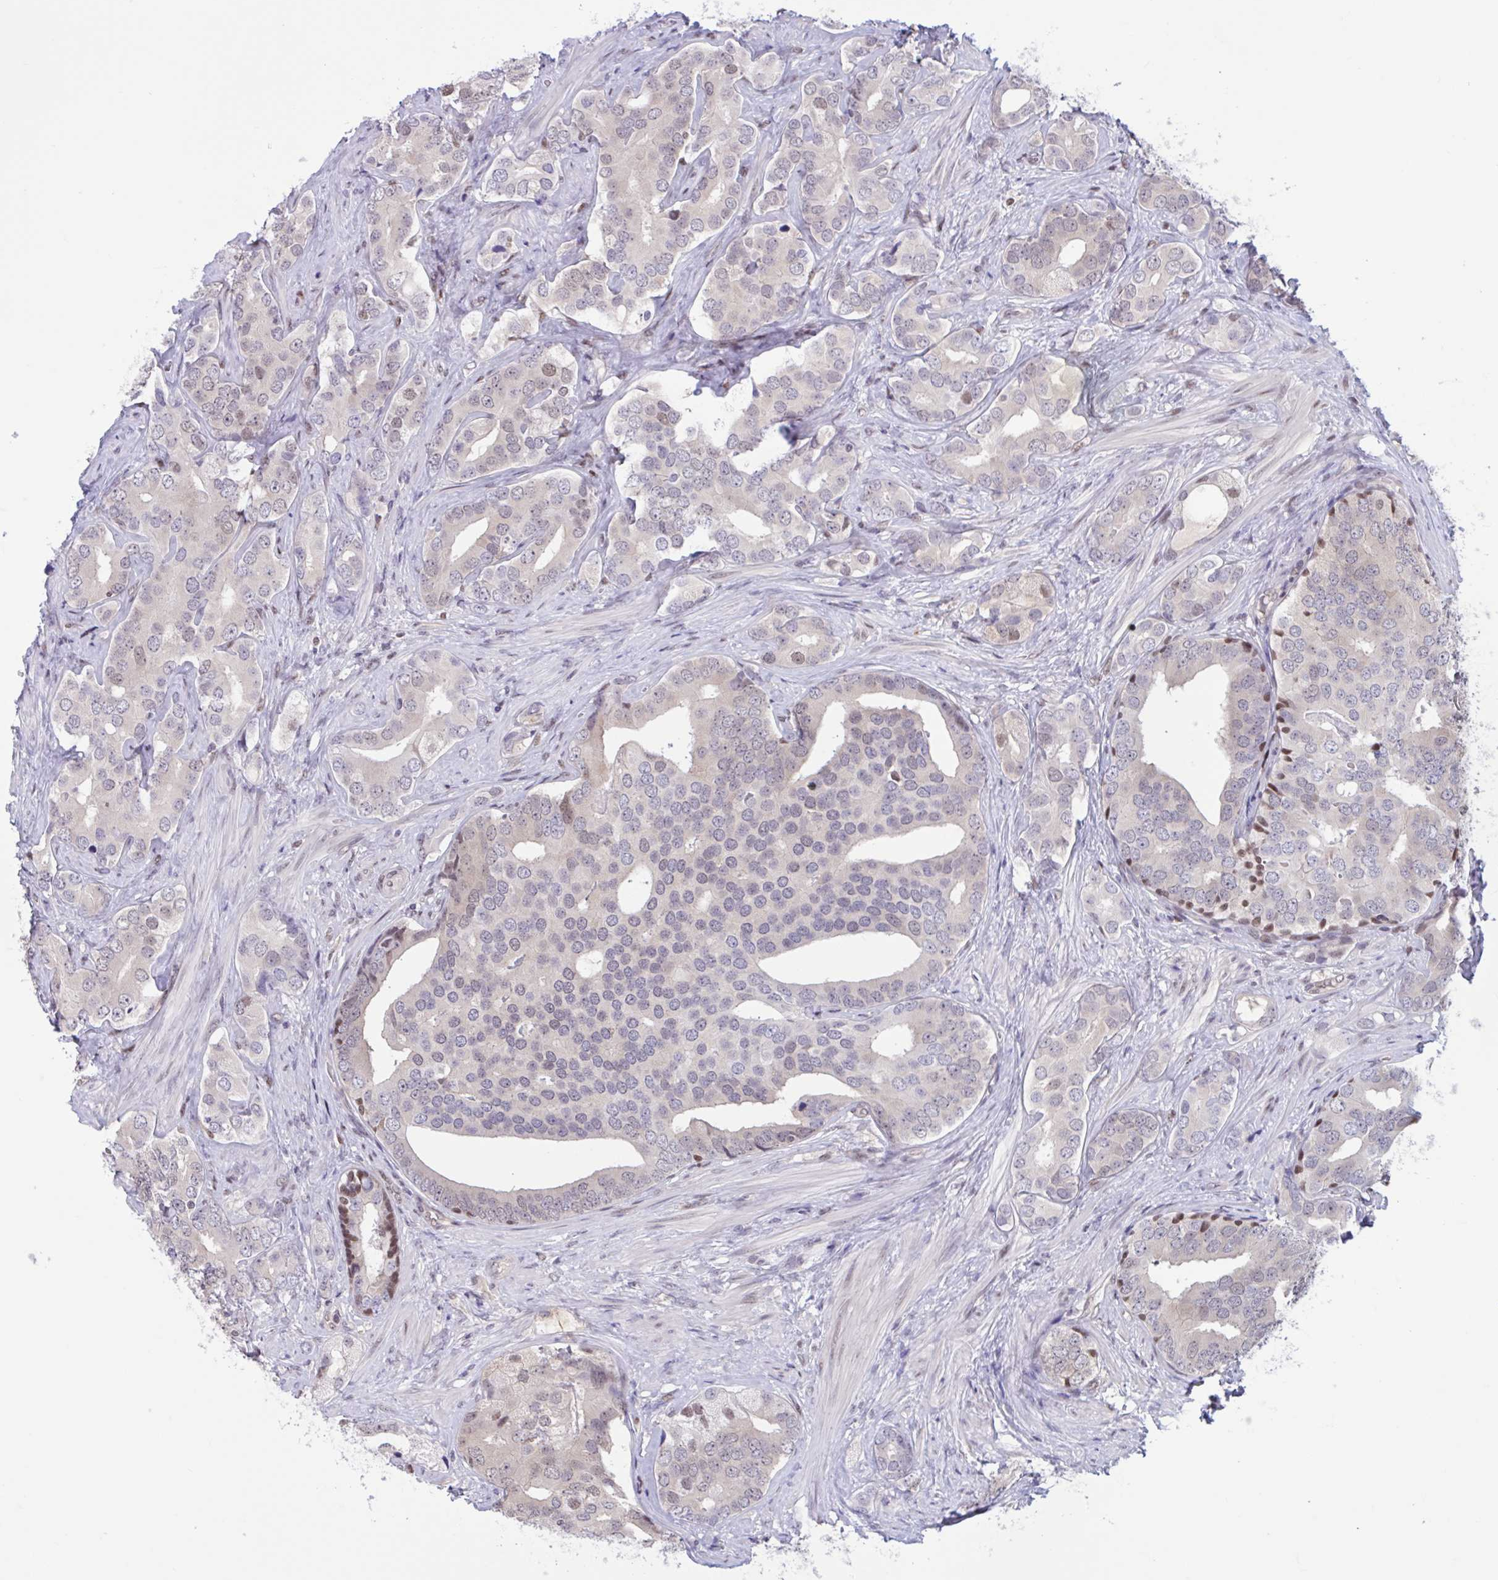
{"staining": {"intensity": "weak", "quantity": "<25%", "location": "nuclear"}, "tissue": "prostate cancer", "cell_type": "Tumor cells", "image_type": "cancer", "snomed": [{"axis": "morphology", "description": "Adenocarcinoma, High grade"}, {"axis": "topography", "description": "Prostate"}], "caption": "A histopathology image of human prostate cancer (adenocarcinoma (high-grade)) is negative for staining in tumor cells.", "gene": "RBL1", "patient": {"sex": "male", "age": 62}}